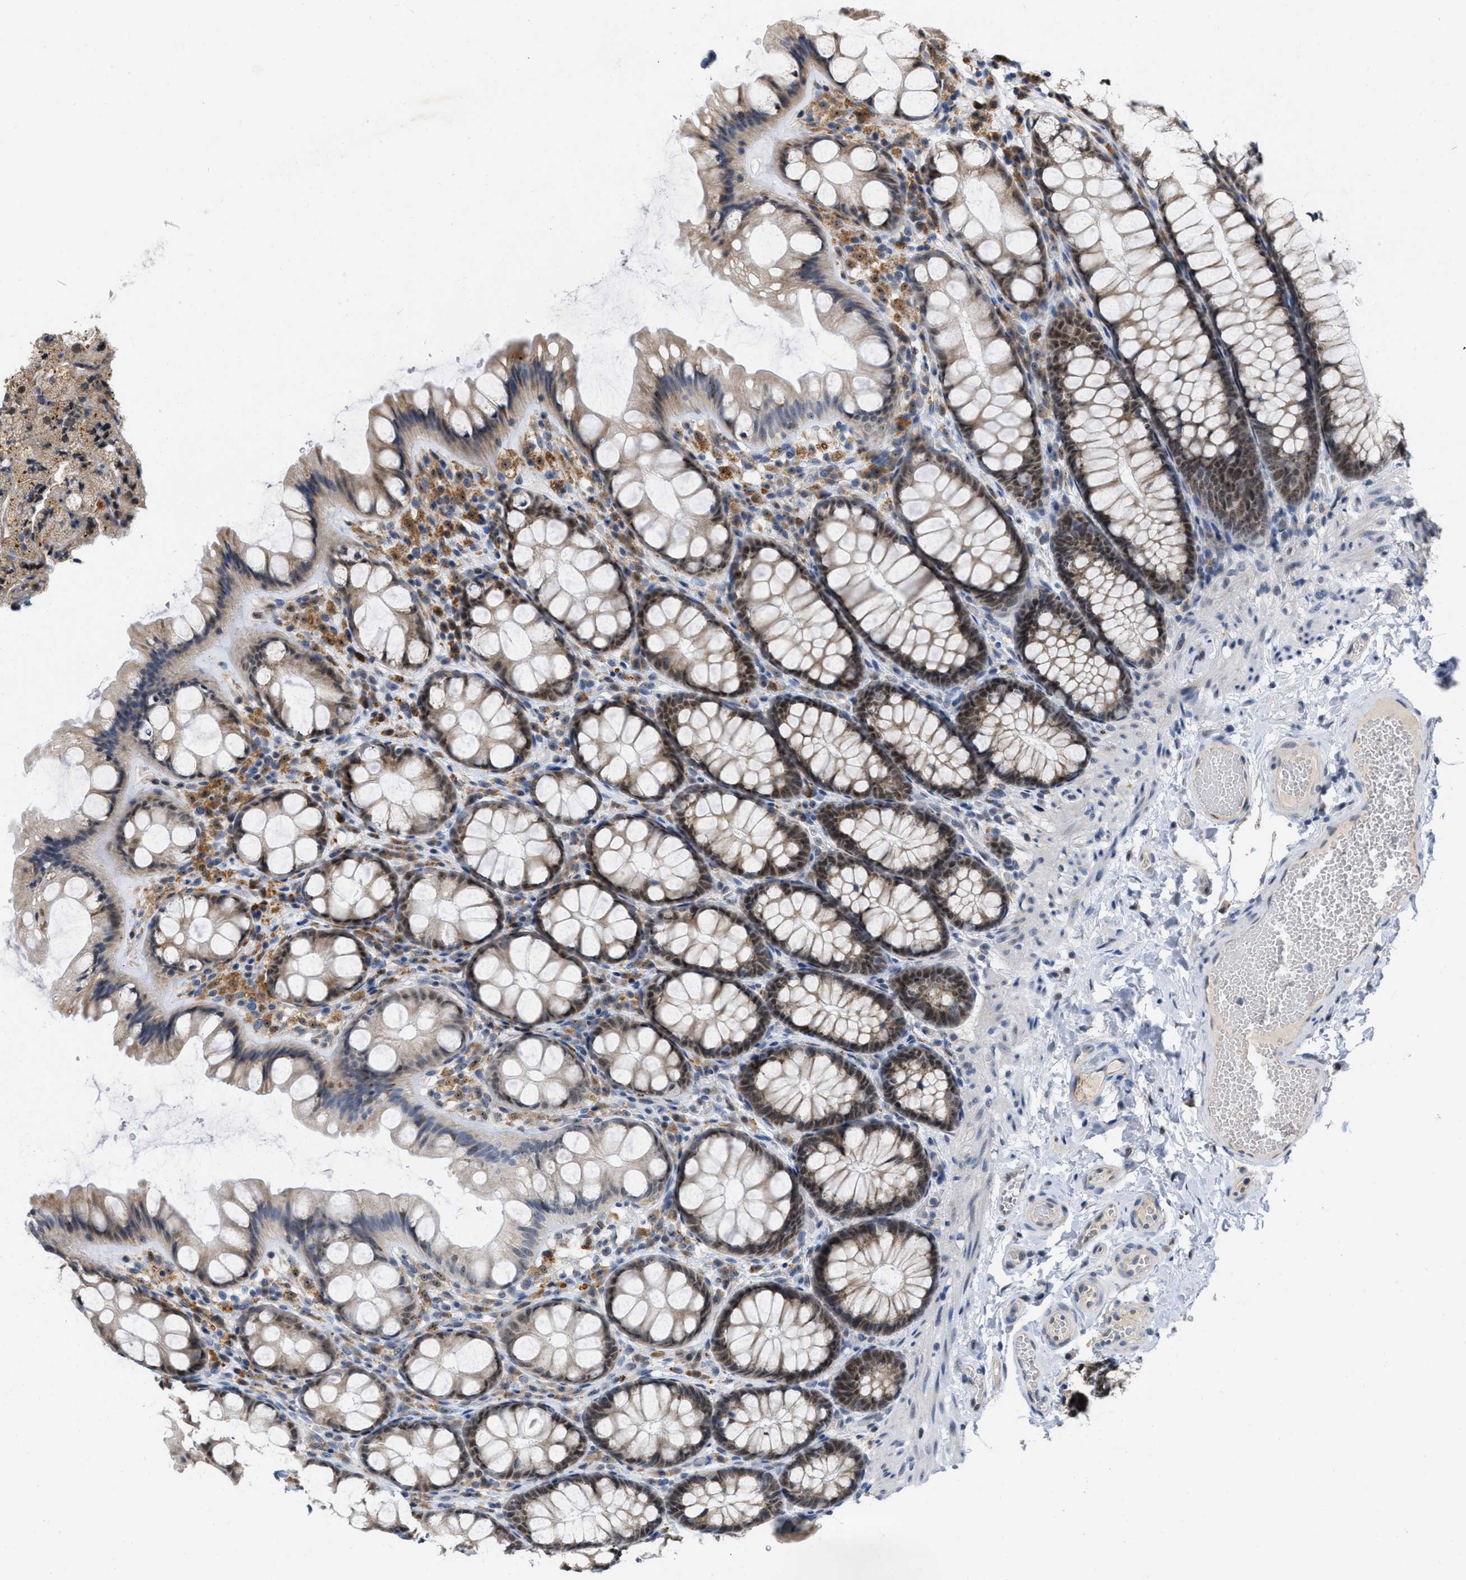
{"staining": {"intensity": "moderate", "quantity": "25%-75%", "location": "nuclear"}, "tissue": "colon", "cell_type": "Endothelial cells", "image_type": "normal", "snomed": [{"axis": "morphology", "description": "Normal tissue, NOS"}, {"axis": "topography", "description": "Colon"}], "caption": "Colon stained with immunohistochemistry (IHC) displays moderate nuclear positivity in about 25%-75% of endothelial cells. (IHC, brightfield microscopy, high magnification).", "gene": "ELAC2", "patient": {"sex": "male", "age": 47}}